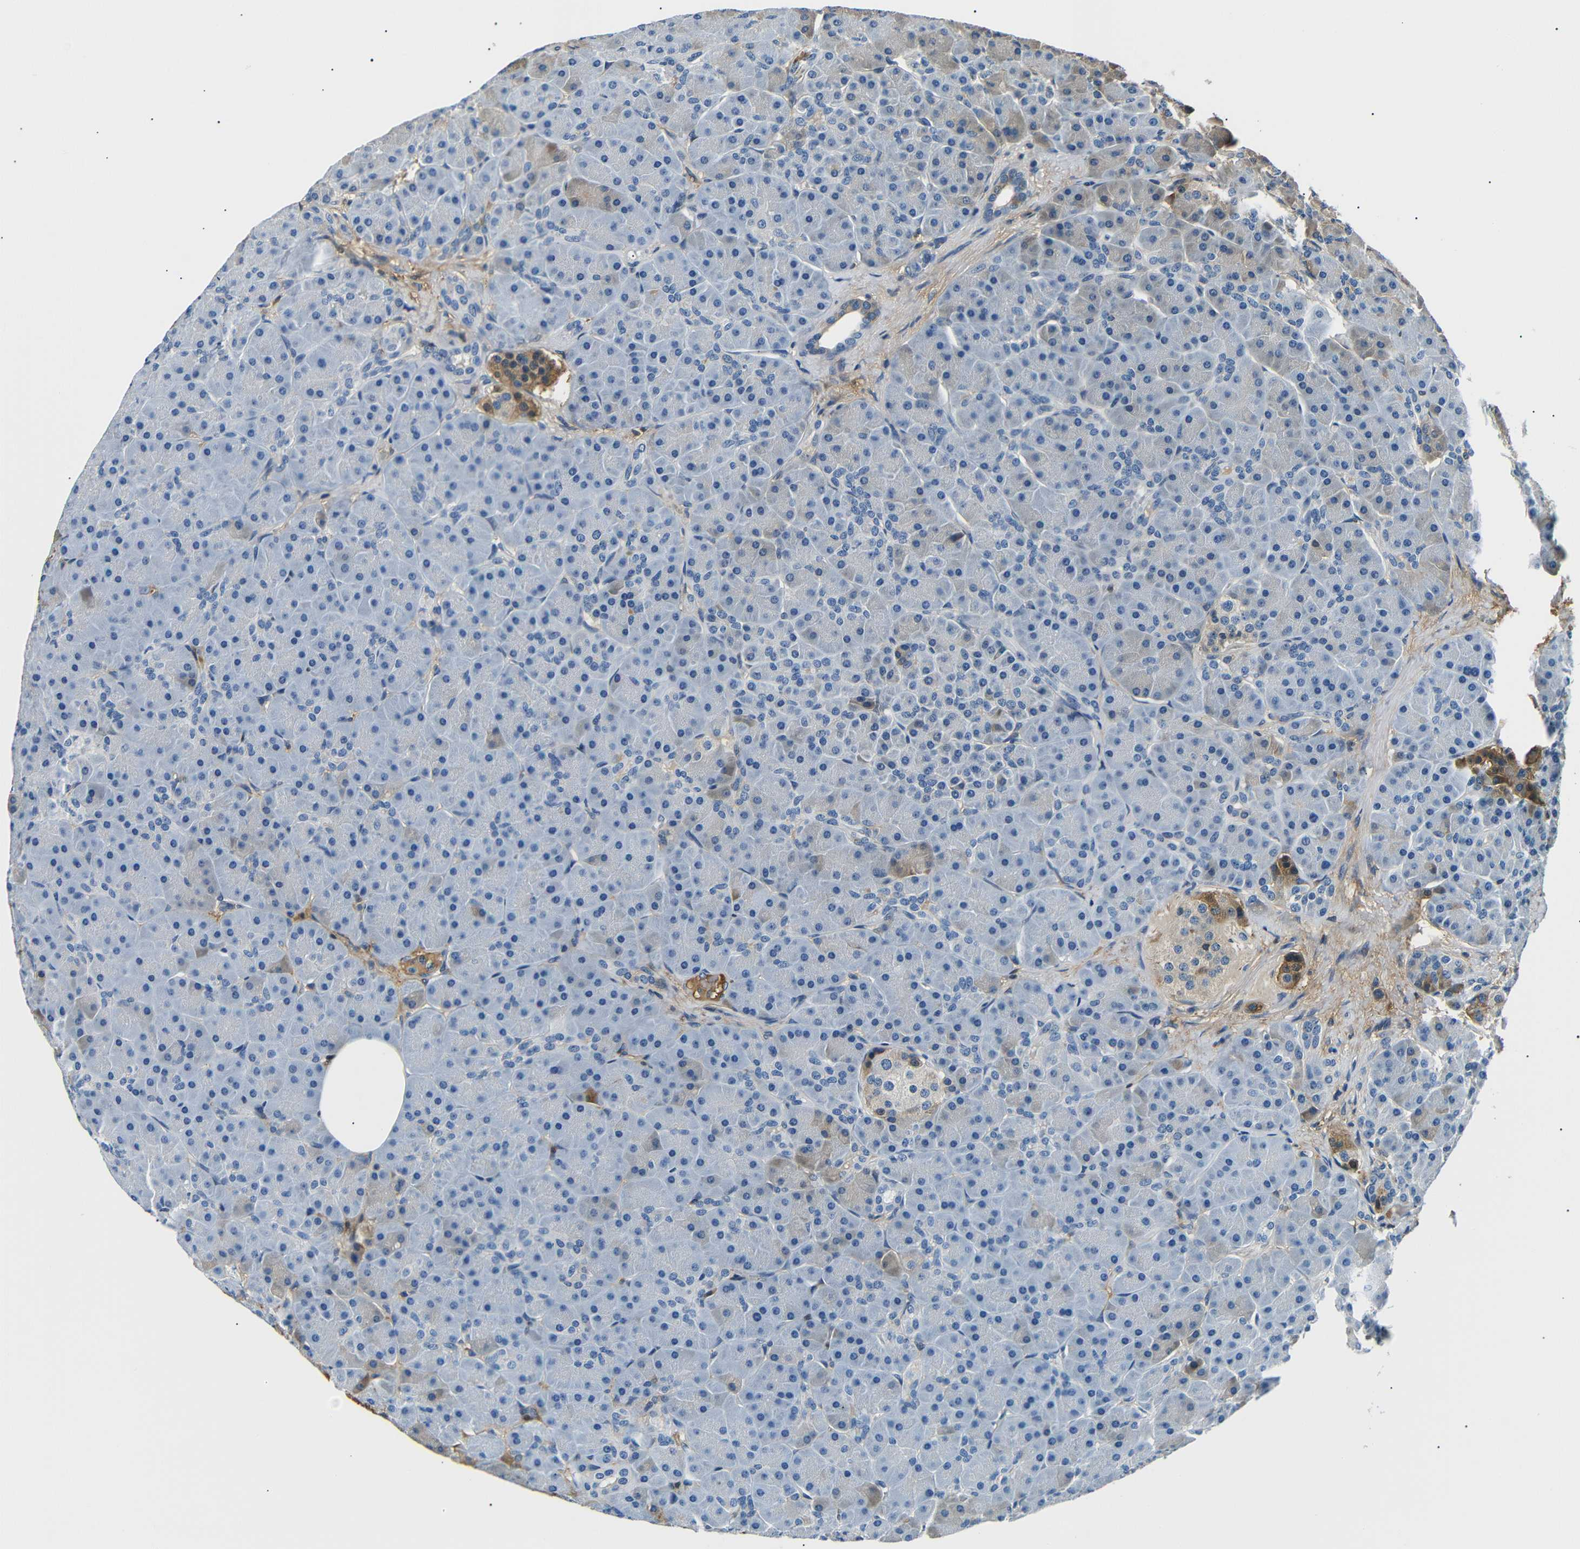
{"staining": {"intensity": "negative", "quantity": "none", "location": "none"}, "tissue": "pancreas", "cell_type": "Exocrine glandular cells", "image_type": "normal", "snomed": [{"axis": "morphology", "description": "Normal tissue, NOS"}, {"axis": "topography", "description": "Pancreas"}], "caption": "Immunohistochemistry histopathology image of normal pancreas: human pancreas stained with DAB reveals no significant protein expression in exocrine glandular cells. Brightfield microscopy of immunohistochemistry (IHC) stained with DAB (3,3'-diaminobenzidine) (brown) and hematoxylin (blue), captured at high magnification.", "gene": "LHCGR", "patient": {"sex": "male", "age": 66}}